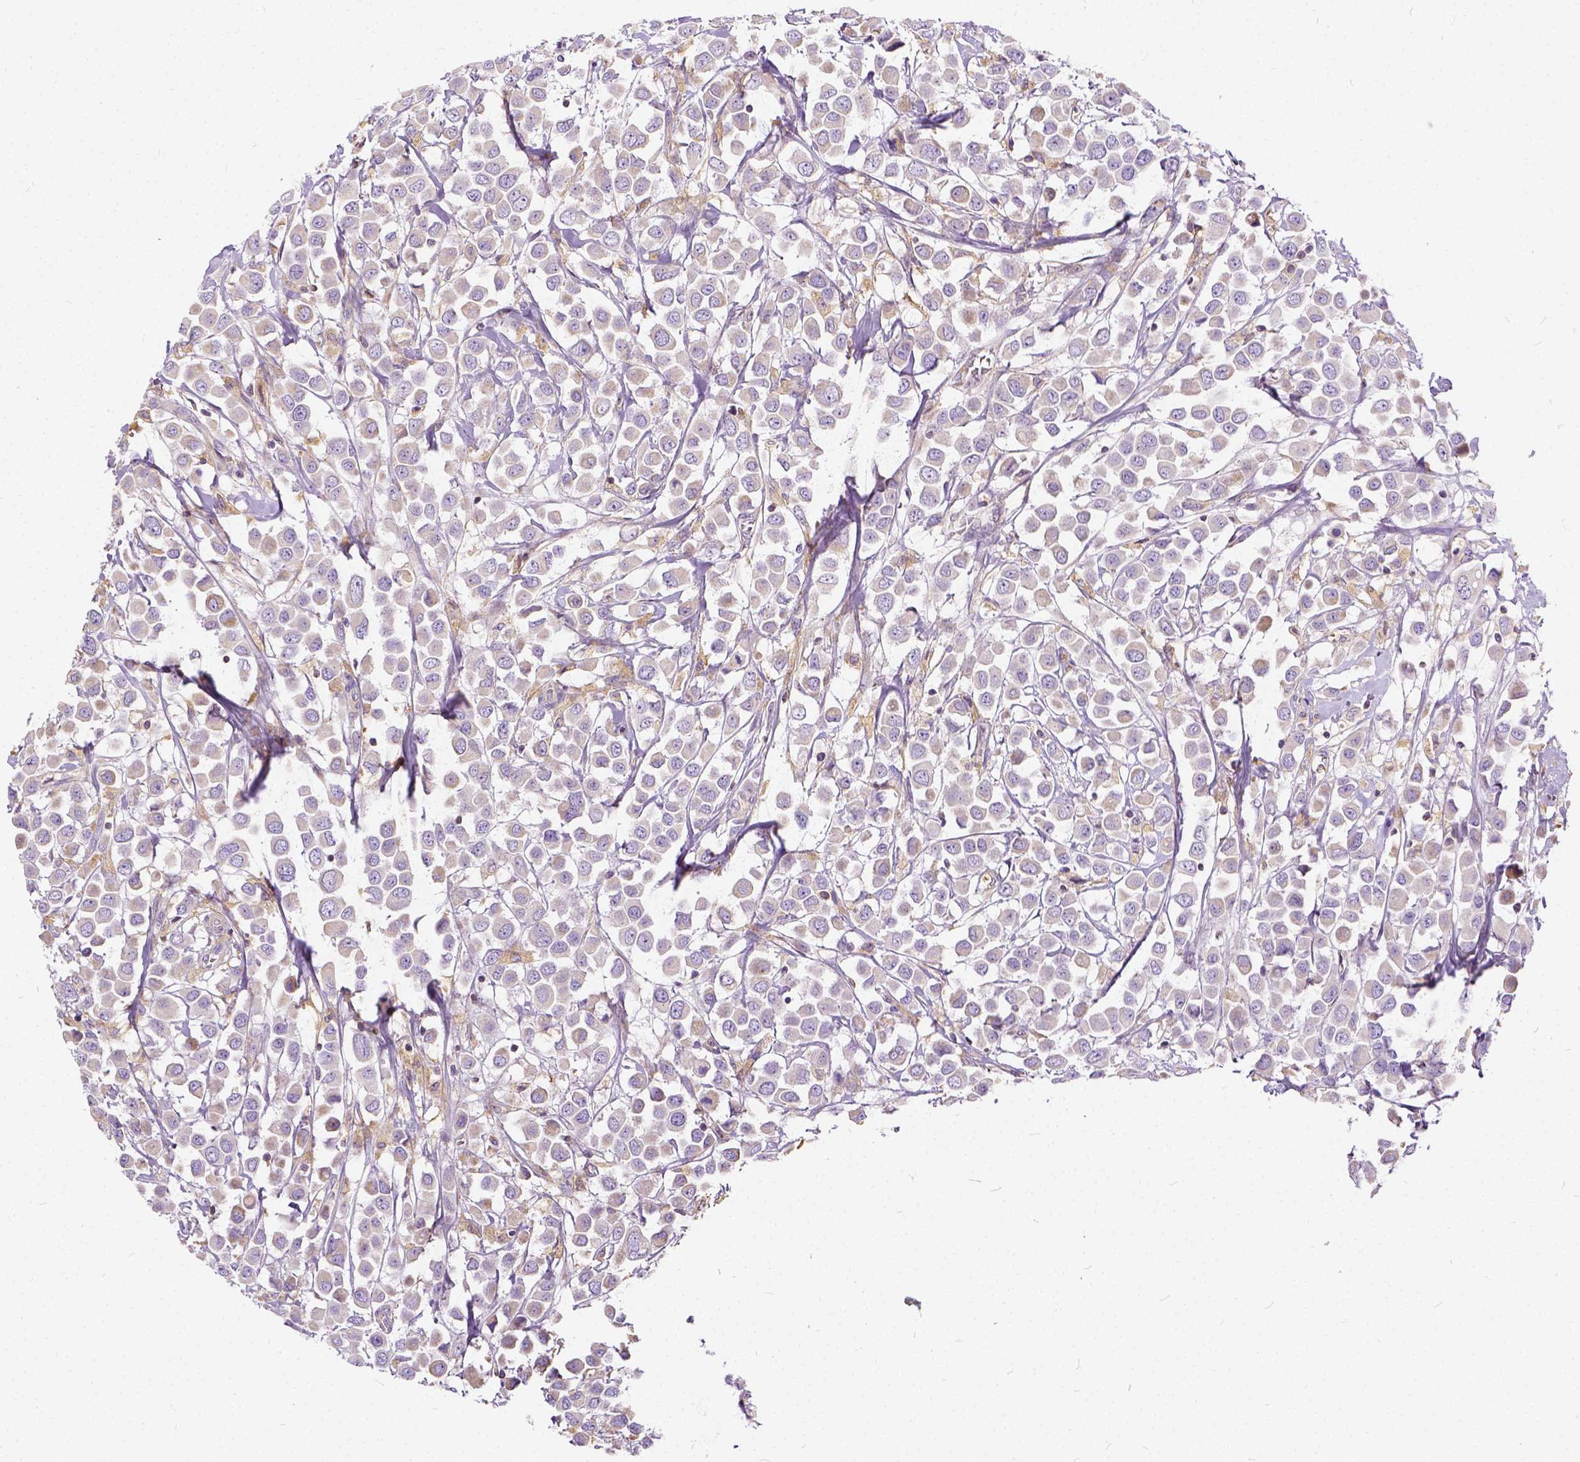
{"staining": {"intensity": "weak", "quantity": "25%-75%", "location": "cytoplasmic/membranous"}, "tissue": "breast cancer", "cell_type": "Tumor cells", "image_type": "cancer", "snomed": [{"axis": "morphology", "description": "Duct carcinoma"}, {"axis": "topography", "description": "Breast"}], "caption": "Breast cancer (invasive ductal carcinoma) tissue reveals weak cytoplasmic/membranous staining in about 25%-75% of tumor cells", "gene": "CADM4", "patient": {"sex": "female", "age": 61}}